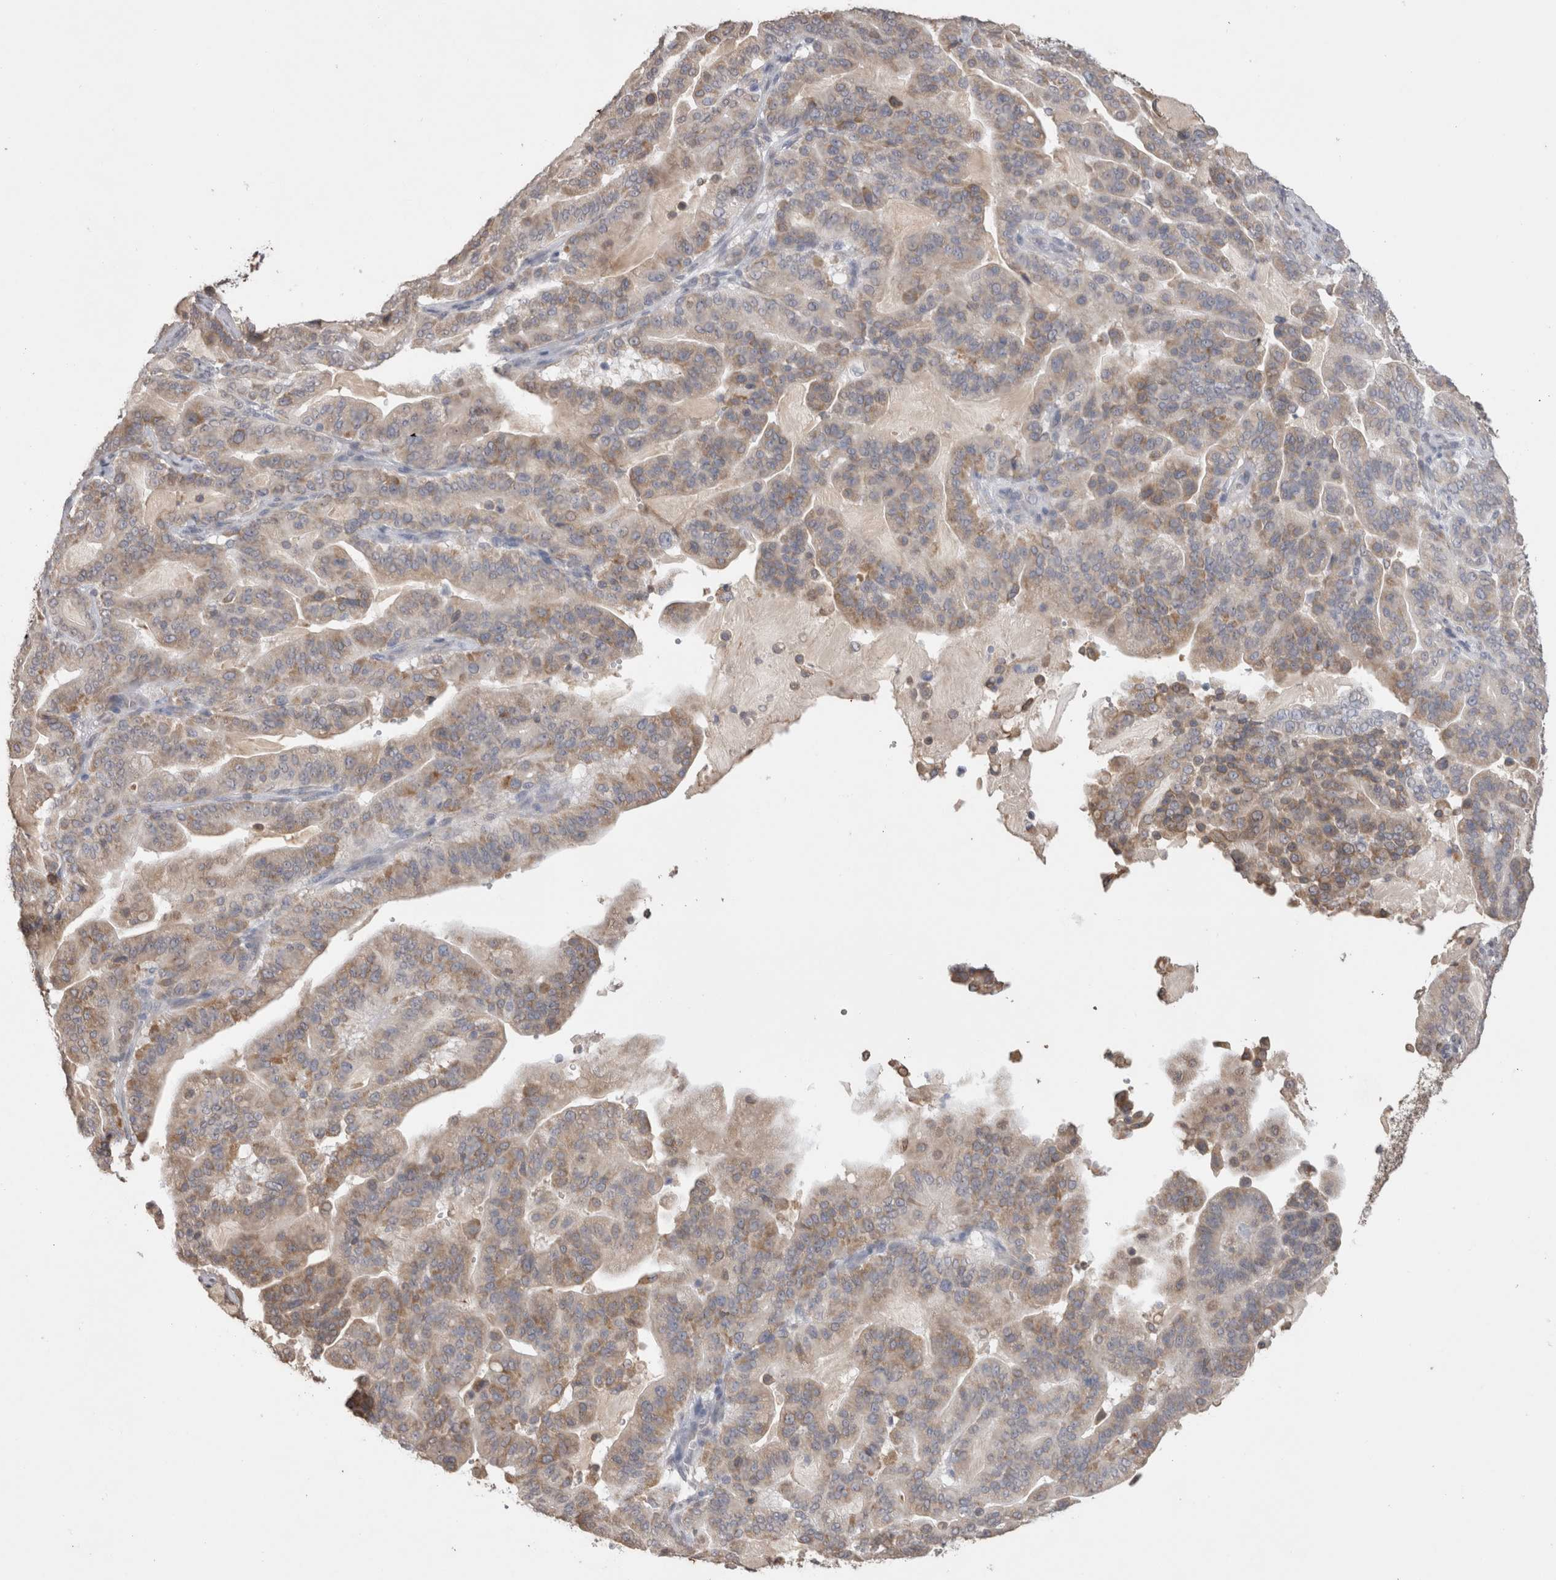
{"staining": {"intensity": "weak", "quantity": ">75%", "location": "cytoplasmic/membranous"}, "tissue": "pancreatic cancer", "cell_type": "Tumor cells", "image_type": "cancer", "snomed": [{"axis": "morphology", "description": "Adenocarcinoma, NOS"}, {"axis": "topography", "description": "Pancreas"}], "caption": "This is an image of IHC staining of pancreatic adenocarcinoma, which shows weak expression in the cytoplasmic/membranous of tumor cells.", "gene": "NOMO1", "patient": {"sex": "male", "age": 63}}